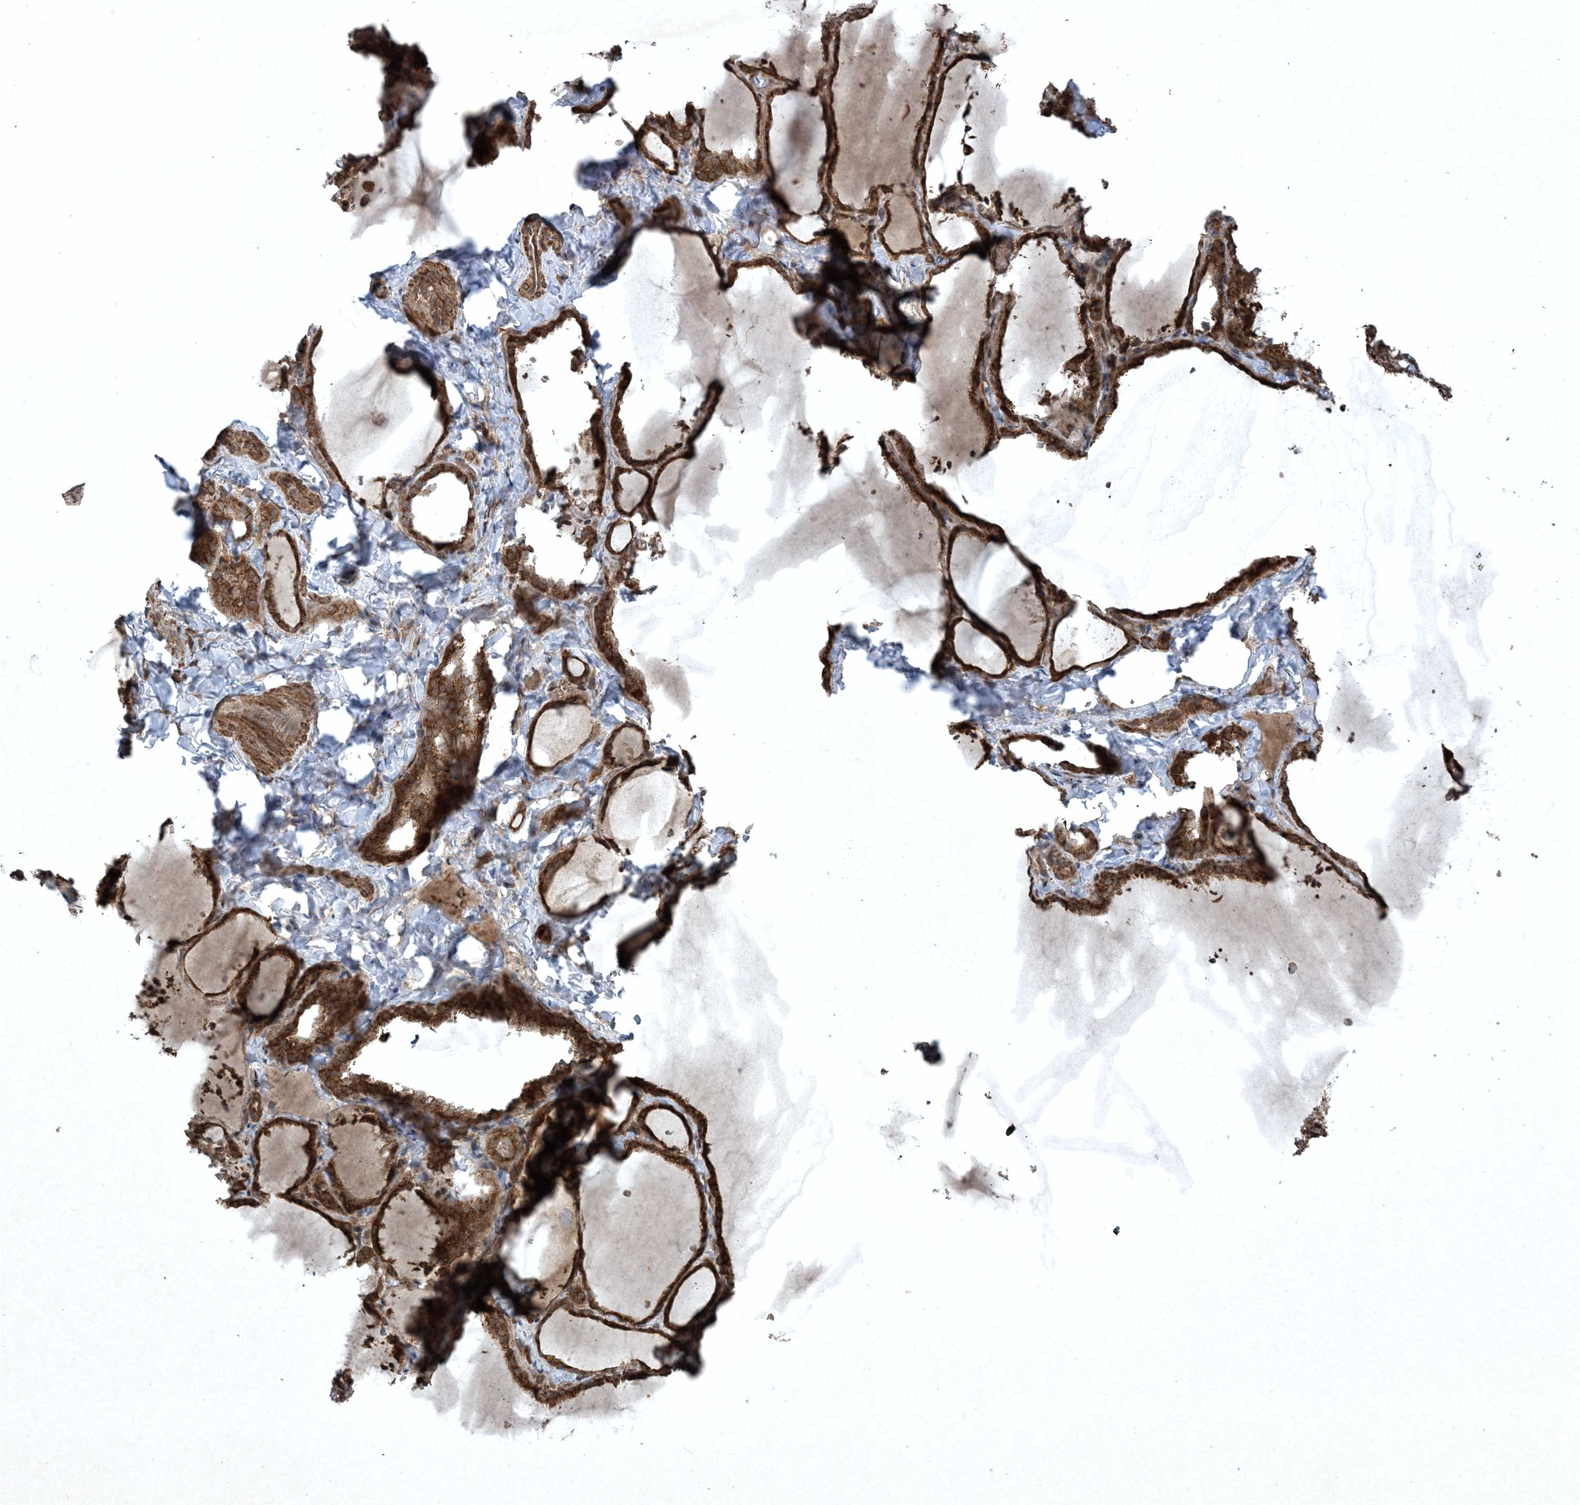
{"staining": {"intensity": "strong", "quantity": ">75%", "location": "cytoplasmic/membranous"}, "tissue": "thyroid gland", "cell_type": "Glandular cells", "image_type": "normal", "snomed": [{"axis": "morphology", "description": "Normal tissue, NOS"}, {"axis": "topography", "description": "Thyroid gland"}], "caption": "Protein expression analysis of benign human thyroid gland reveals strong cytoplasmic/membranous staining in approximately >75% of glandular cells. (Brightfield microscopy of DAB IHC at high magnification).", "gene": "GNG5", "patient": {"sex": "female", "age": 22}}